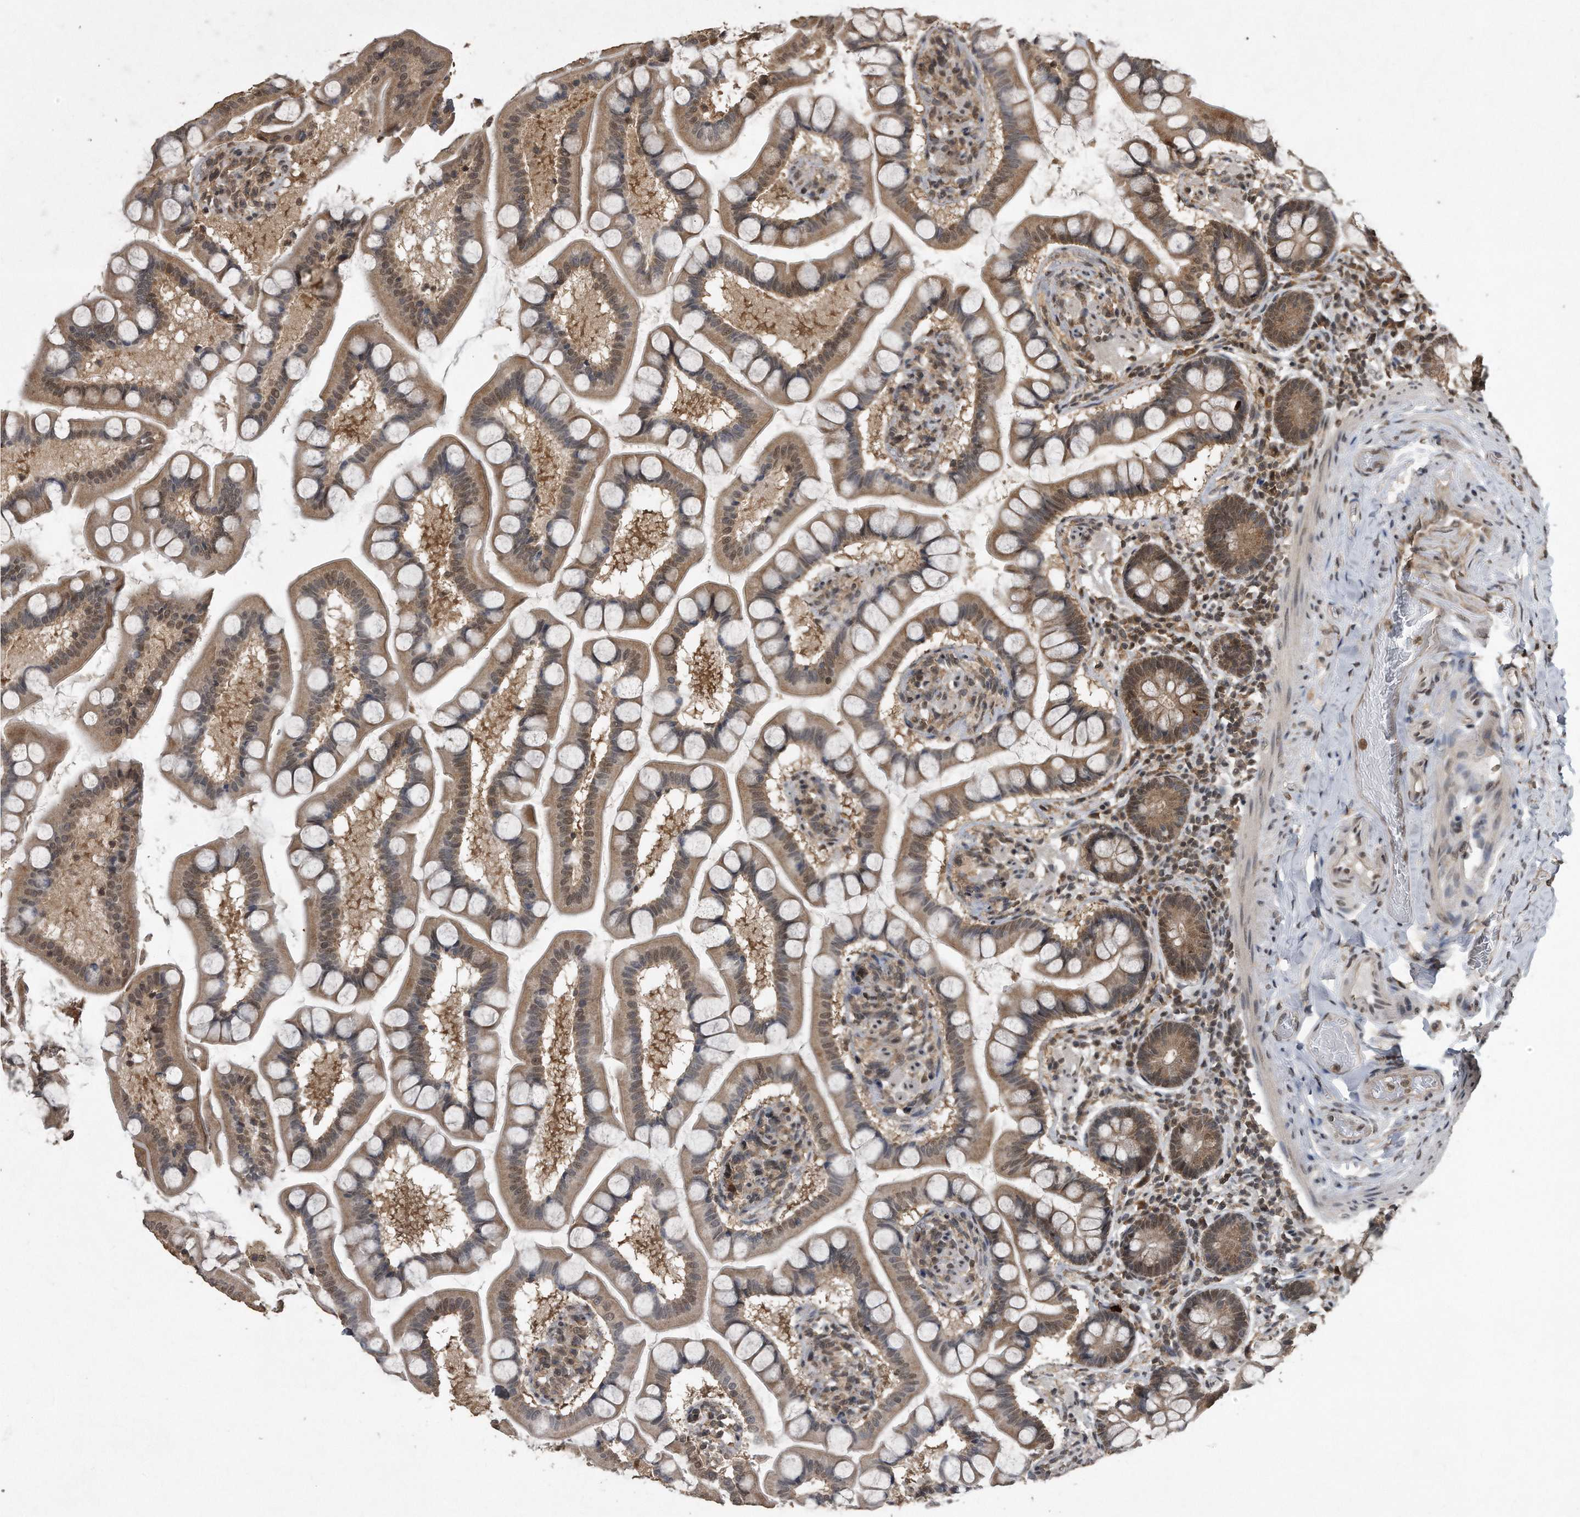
{"staining": {"intensity": "moderate", "quantity": ">75%", "location": "cytoplasmic/membranous,nuclear"}, "tissue": "small intestine", "cell_type": "Glandular cells", "image_type": "normal", "snomed": [{"axis": "morphology", "description": "Normal tissue, NOS"}, {"axis": "topography", "description": "Small intestine"}], "caption": "Protein staining by IHC reveals moderate cytoplasmic/membranous,nuclear expression in approximately >75% of glandular cells in unremarkable small intestine.", "gene": "CRYZL1", "patient": {"sex": "male", "age": 41}}